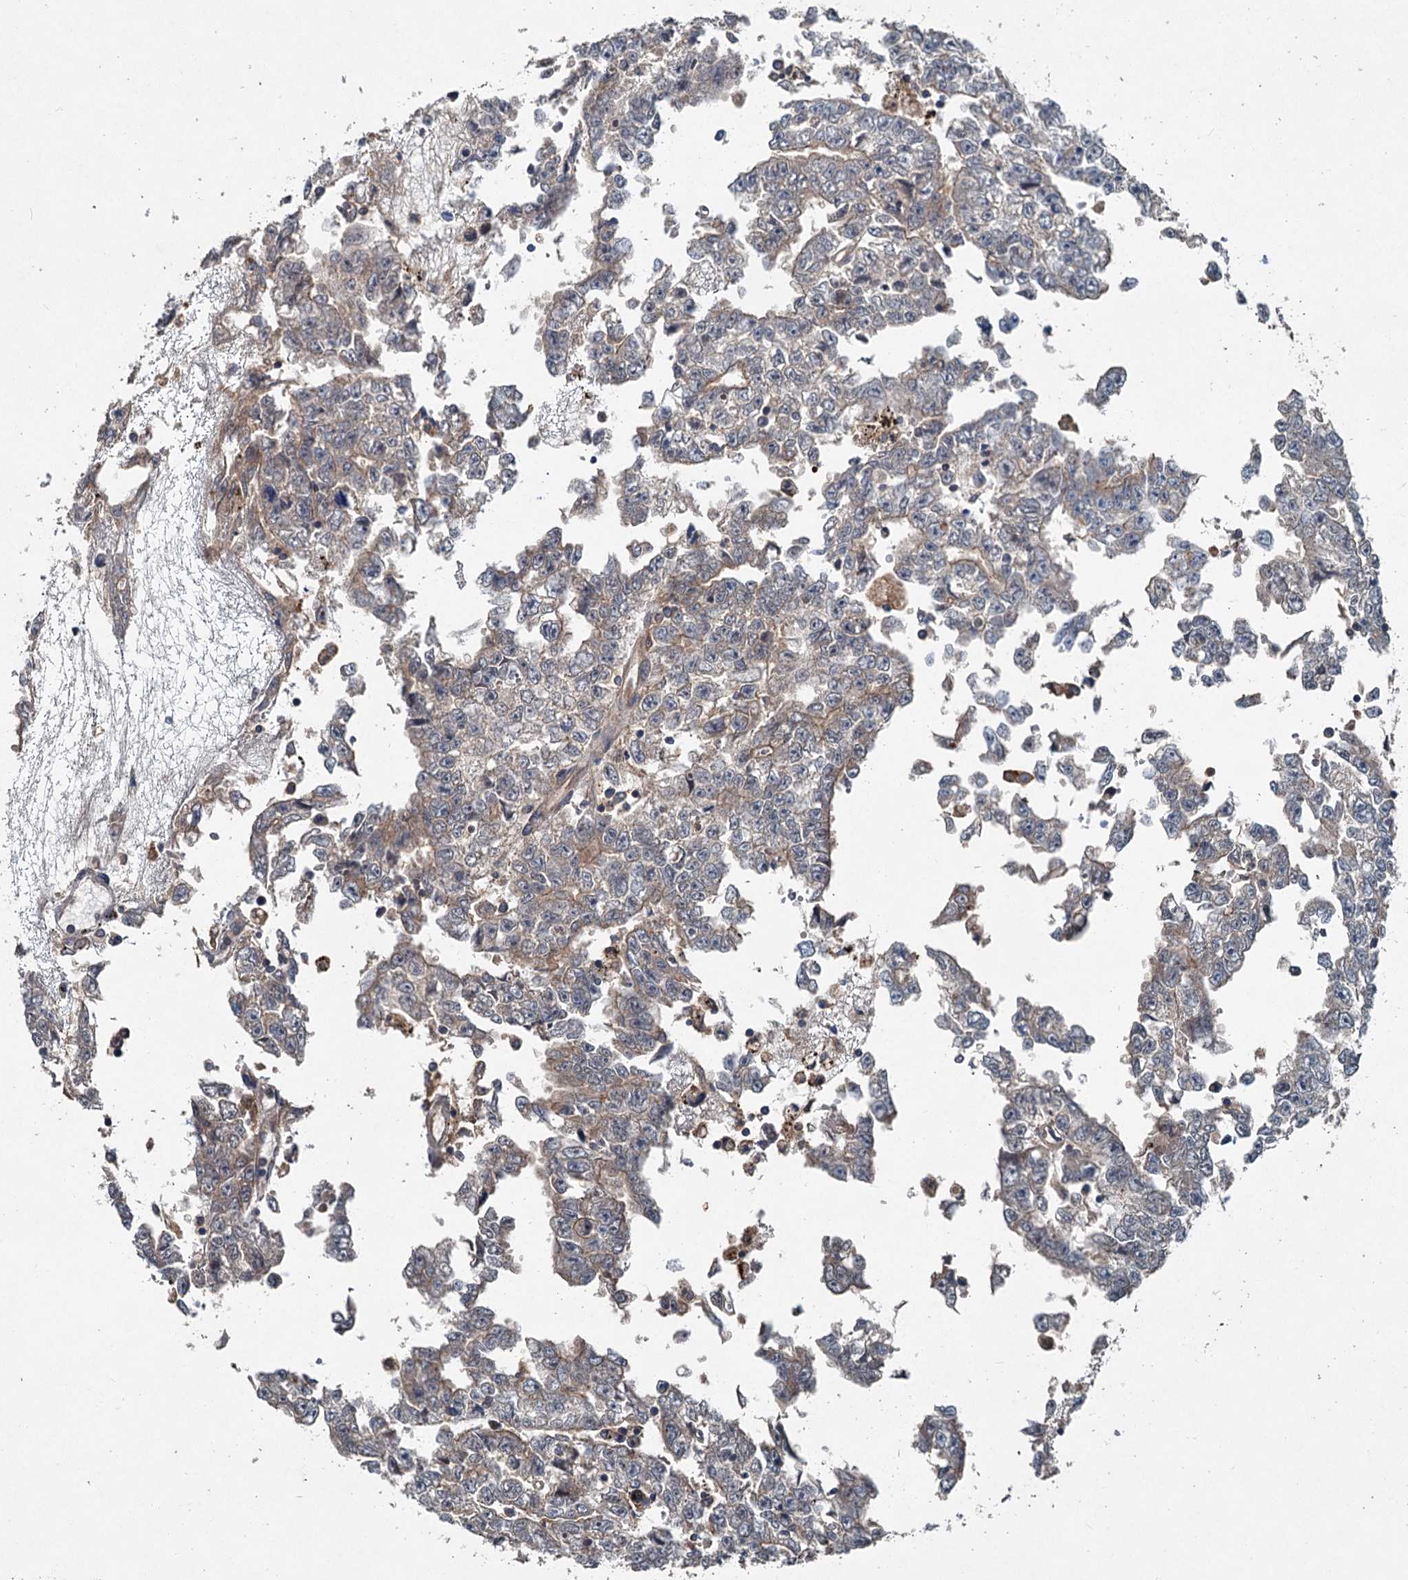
{"staining": {"intensity": "weak", "quantity": "<25%", "location": "cytoplasmic/membranous"}, "tissue": "testis cancer", "cell_type": "Tumor cells", "image_type": "cancer", "snomed": [{"axis": "morphology", "description": "Carcinoma, Embryonal, NOS"}, {"axis": "topography", "description": "Testis"}], "caption": "A photomicrograph of human testis cancer (embryonal carcinoma) is negative for staining in tumor cells.", "gene": "TAPBPL", "patient": {"sex": "male", "age": 25}}